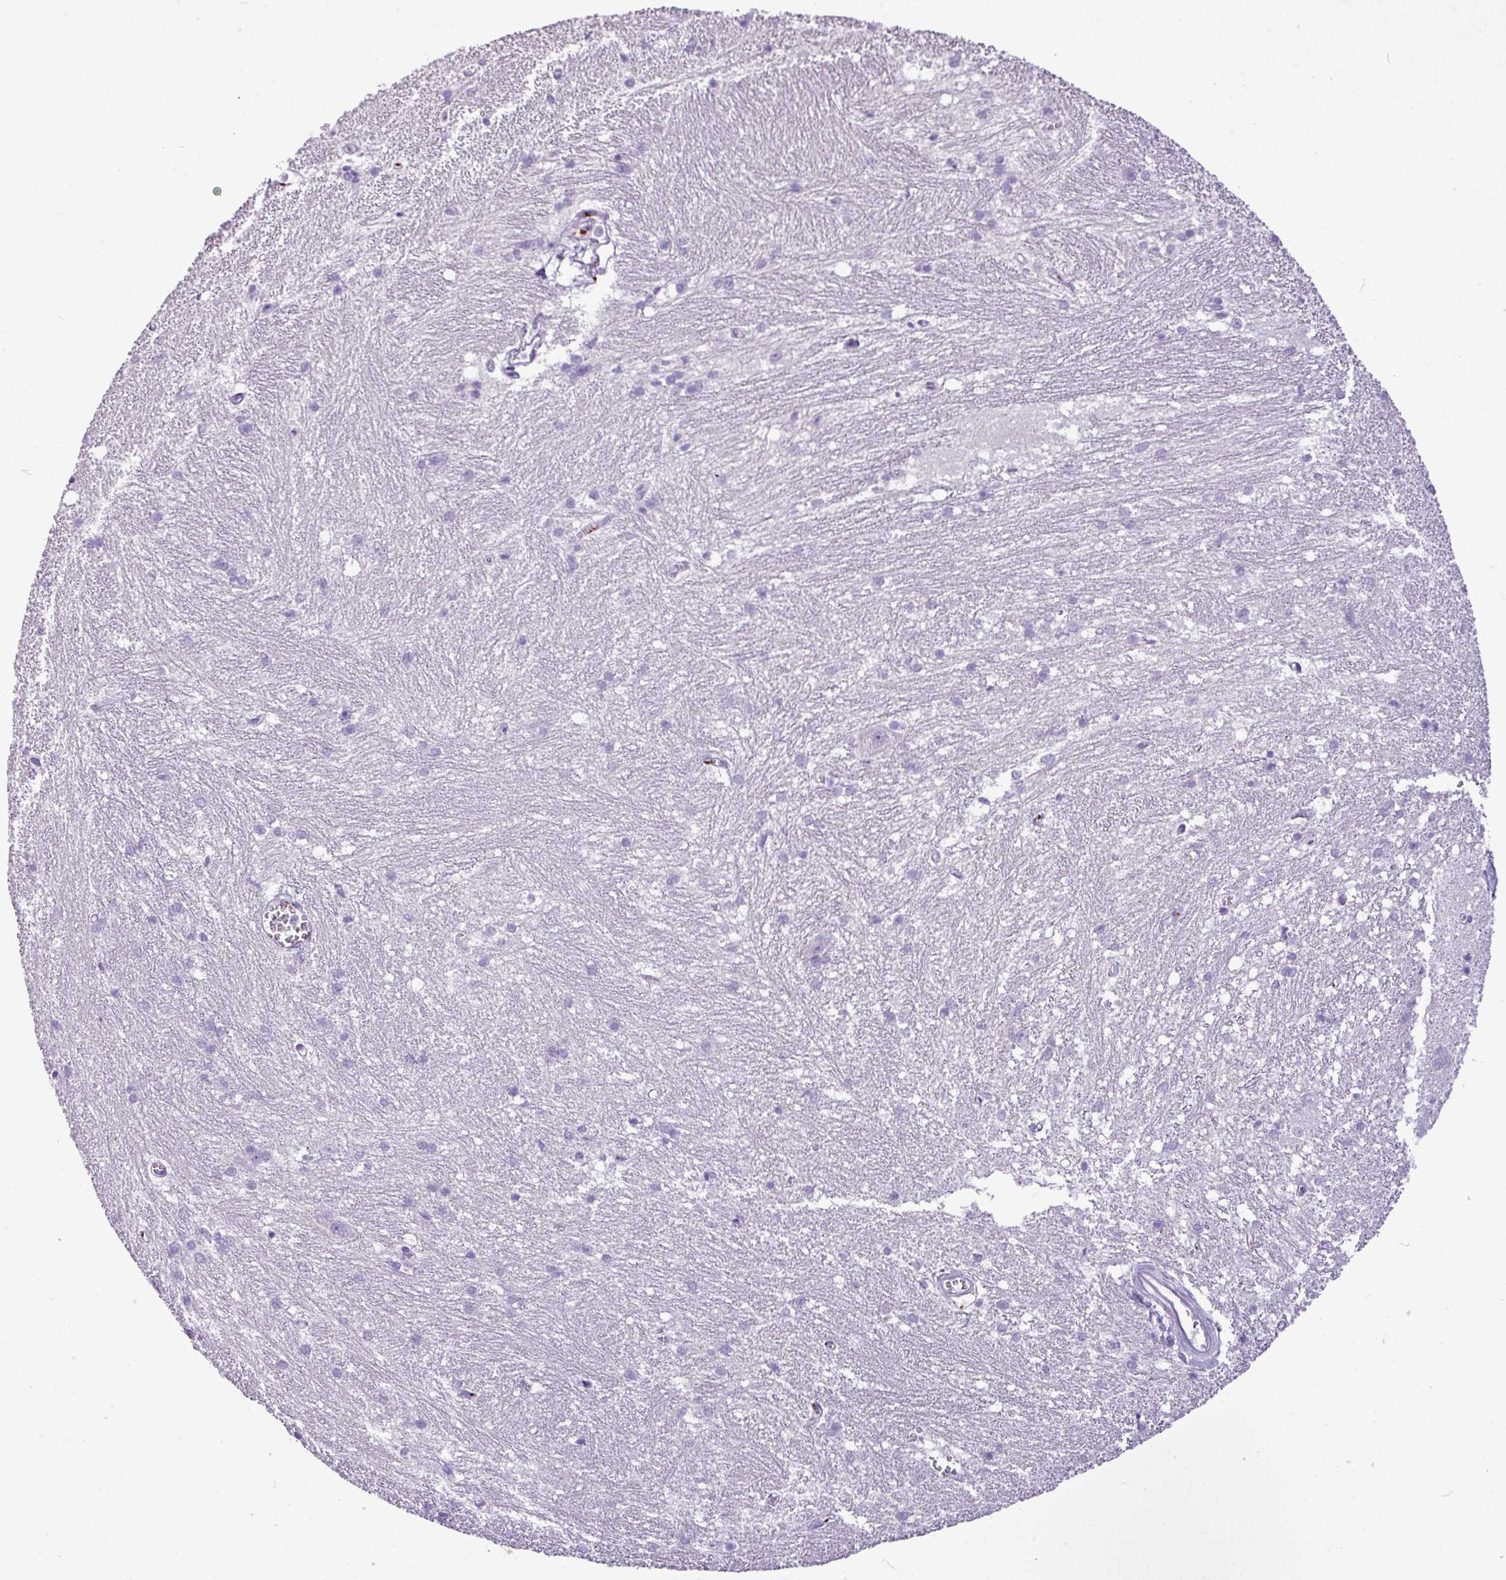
{"staining": {"intensity": "negative", "quantity": "none", "location": "none"}, "tissue": "caudate", "cell_type": "Glial cells", "image_type": "normal", "snomed": [{"axis": "morphology", "description": "Normal tissue, NOS"}, {"axis": "topography", "description": "Lateral ventricle wall"}], "caption": "Glial cells are negative for brown protein staining in benign caudate. (Stains: DAB (3,3'-diaminobenzidine) immunohistochemistry with hematoxylin counter stain, Microscopy: brightfield microscopy at high magnification).", "gene": "FAM43A", "patient": {"sex": "male", "age": 37}}